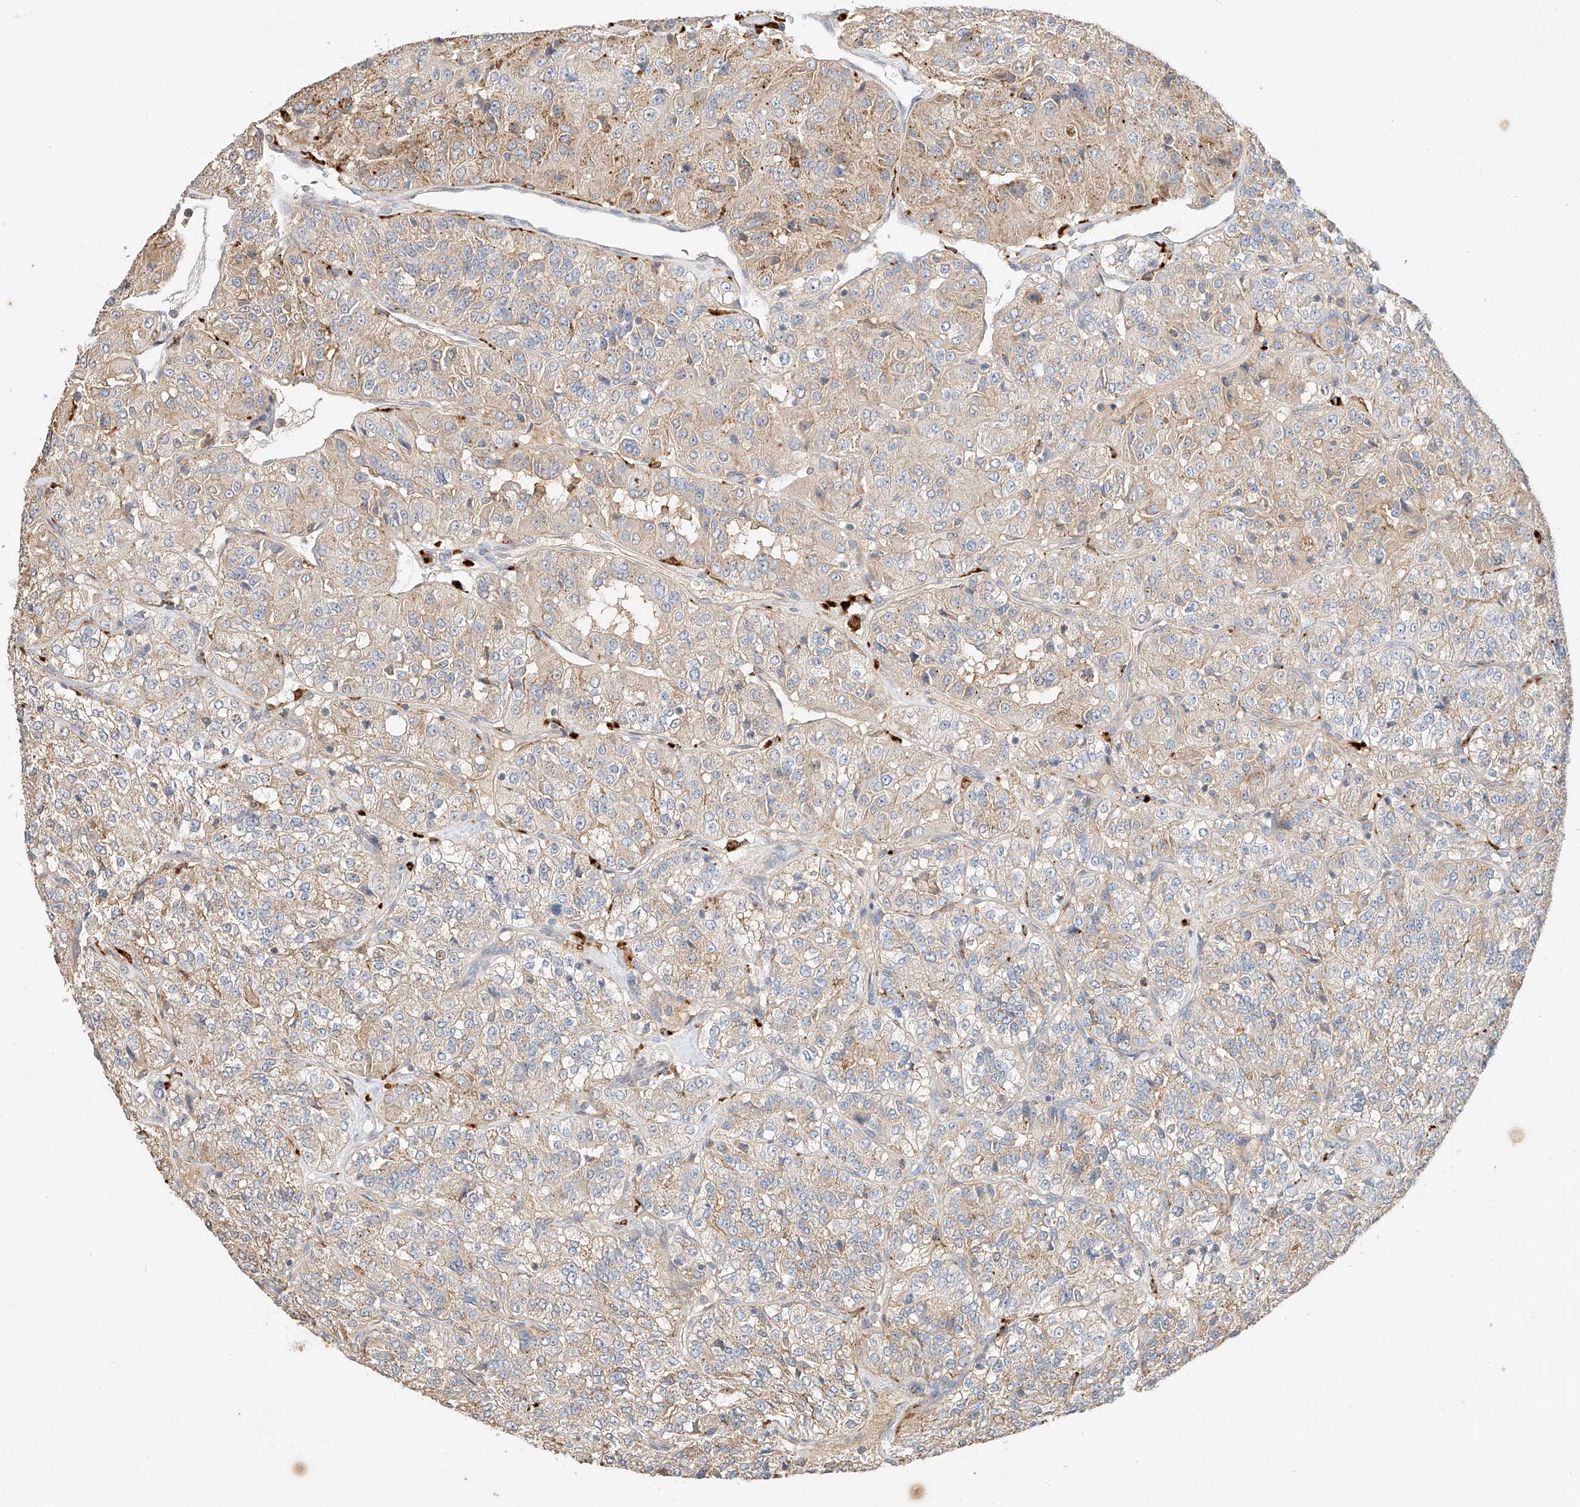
{"staining": {"intensity": "weak", "quantity": "<25%", "location": "cytoplasmic/membranous"}, "tissue": "renal cancer", "cell_type": "Tumor cells", "image_type": "cancer", "snomed": [{"axis": "morphology", "description": "Adenocarcinoma, NOS"}, {"axis": "topography", "description": "Kidney"}], "caption": "Immunohistochemical staining of human adenocarcinoma (renal) displays no significant expression in tumor cells.", "gene": "SUSD6", "patient": {"sex": "female", "age": 63}}